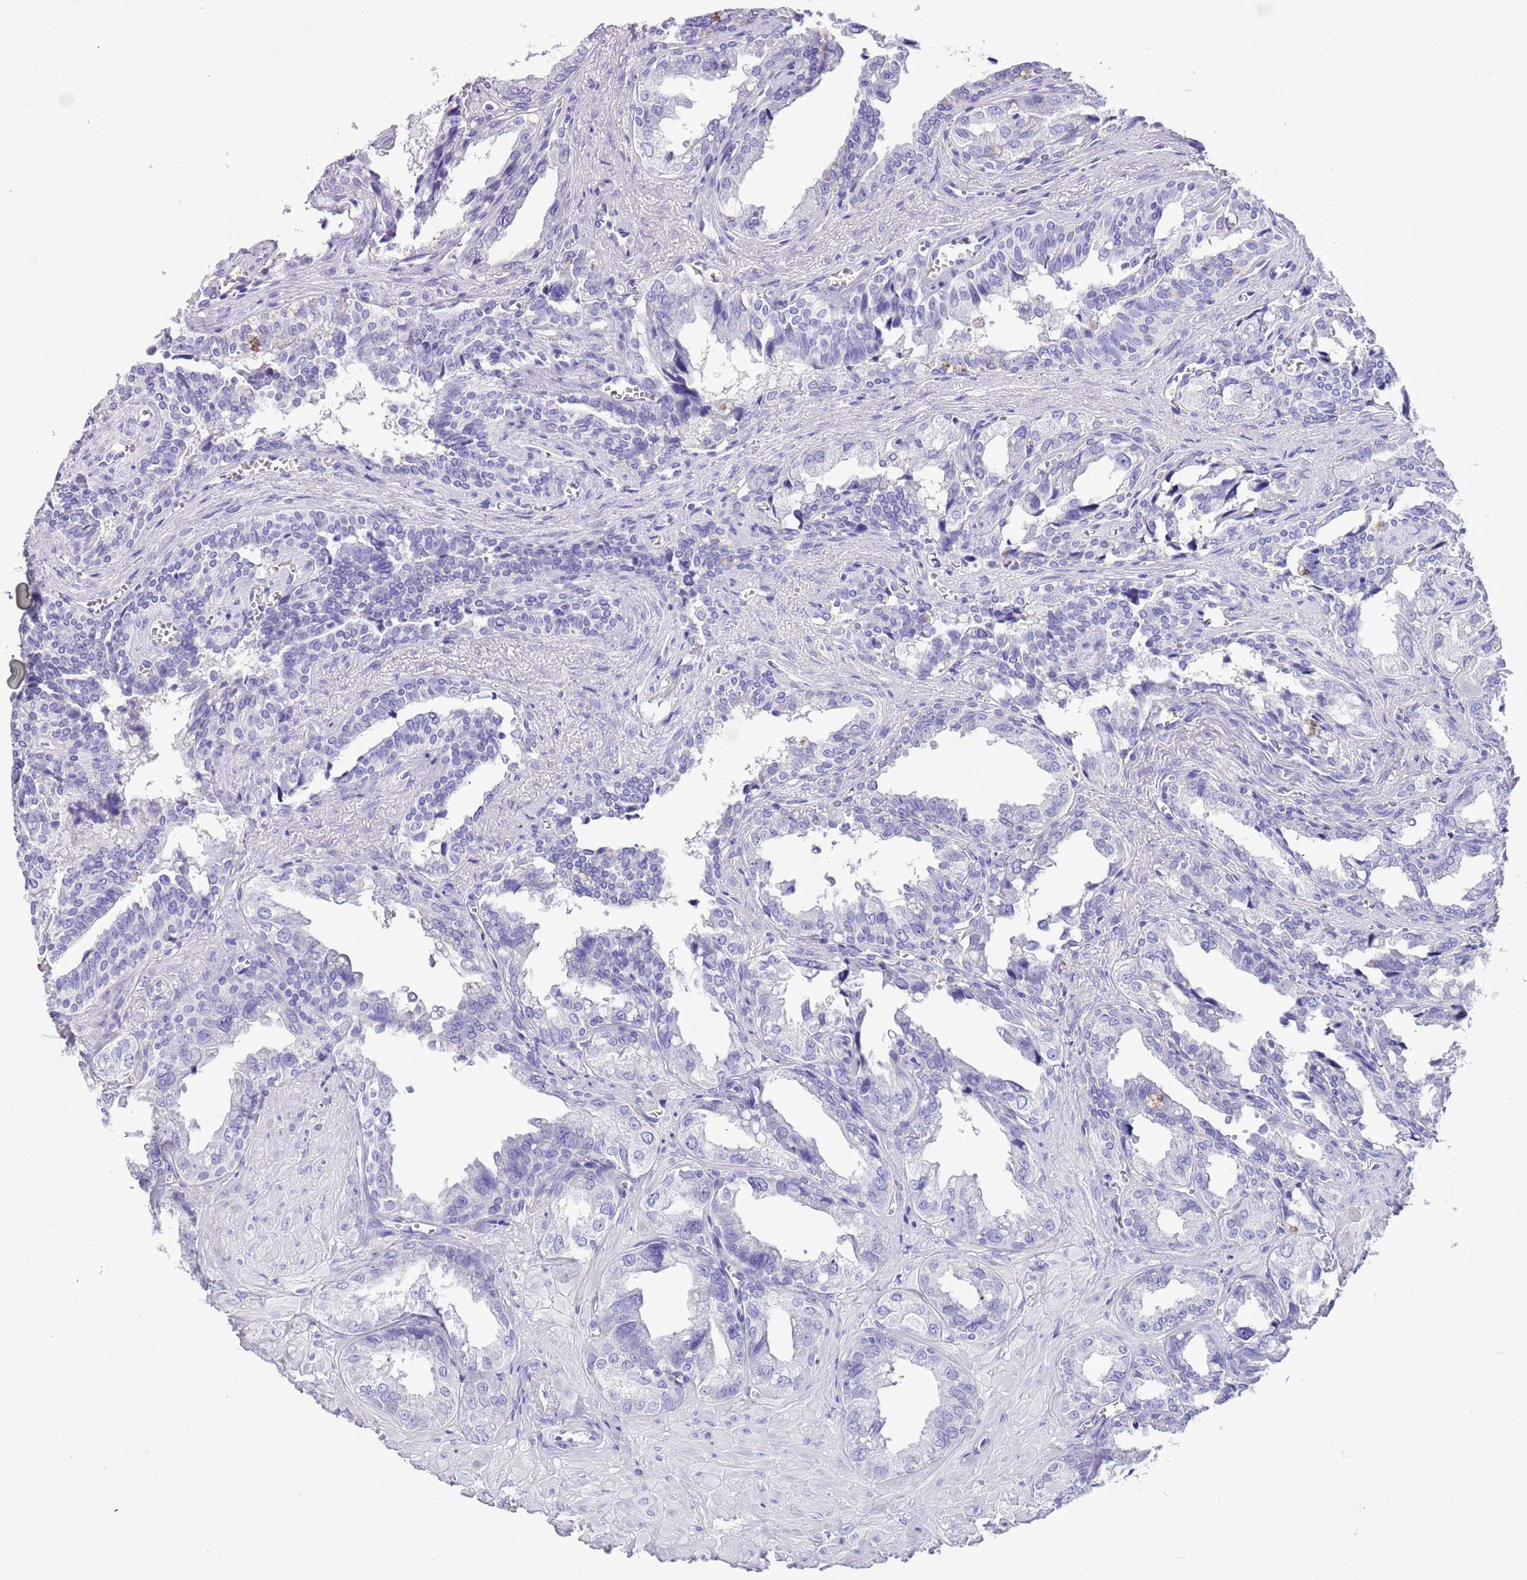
{"staining": {"intensity": "negative", "quantity": "none", "location": "none"}, "tissue": "seminal vesicle", "cell_type": "Glandular cells", "image_type": "normal", "snomed": [{"axis": "morphology", "description": "Normal tissue, NOS"}, {"axis": "topography", "description": "Seminal veicle"}], "caption": "Immunohistochemistry histopathology image of benign human seminal vesicle stained for a protein (brown), which displays no expression in glandular cells. (IHC, brightfield microscopy, high magnification).", "gene": "TBC1D10B", "patient": {"sex": "male", "age": 67}}